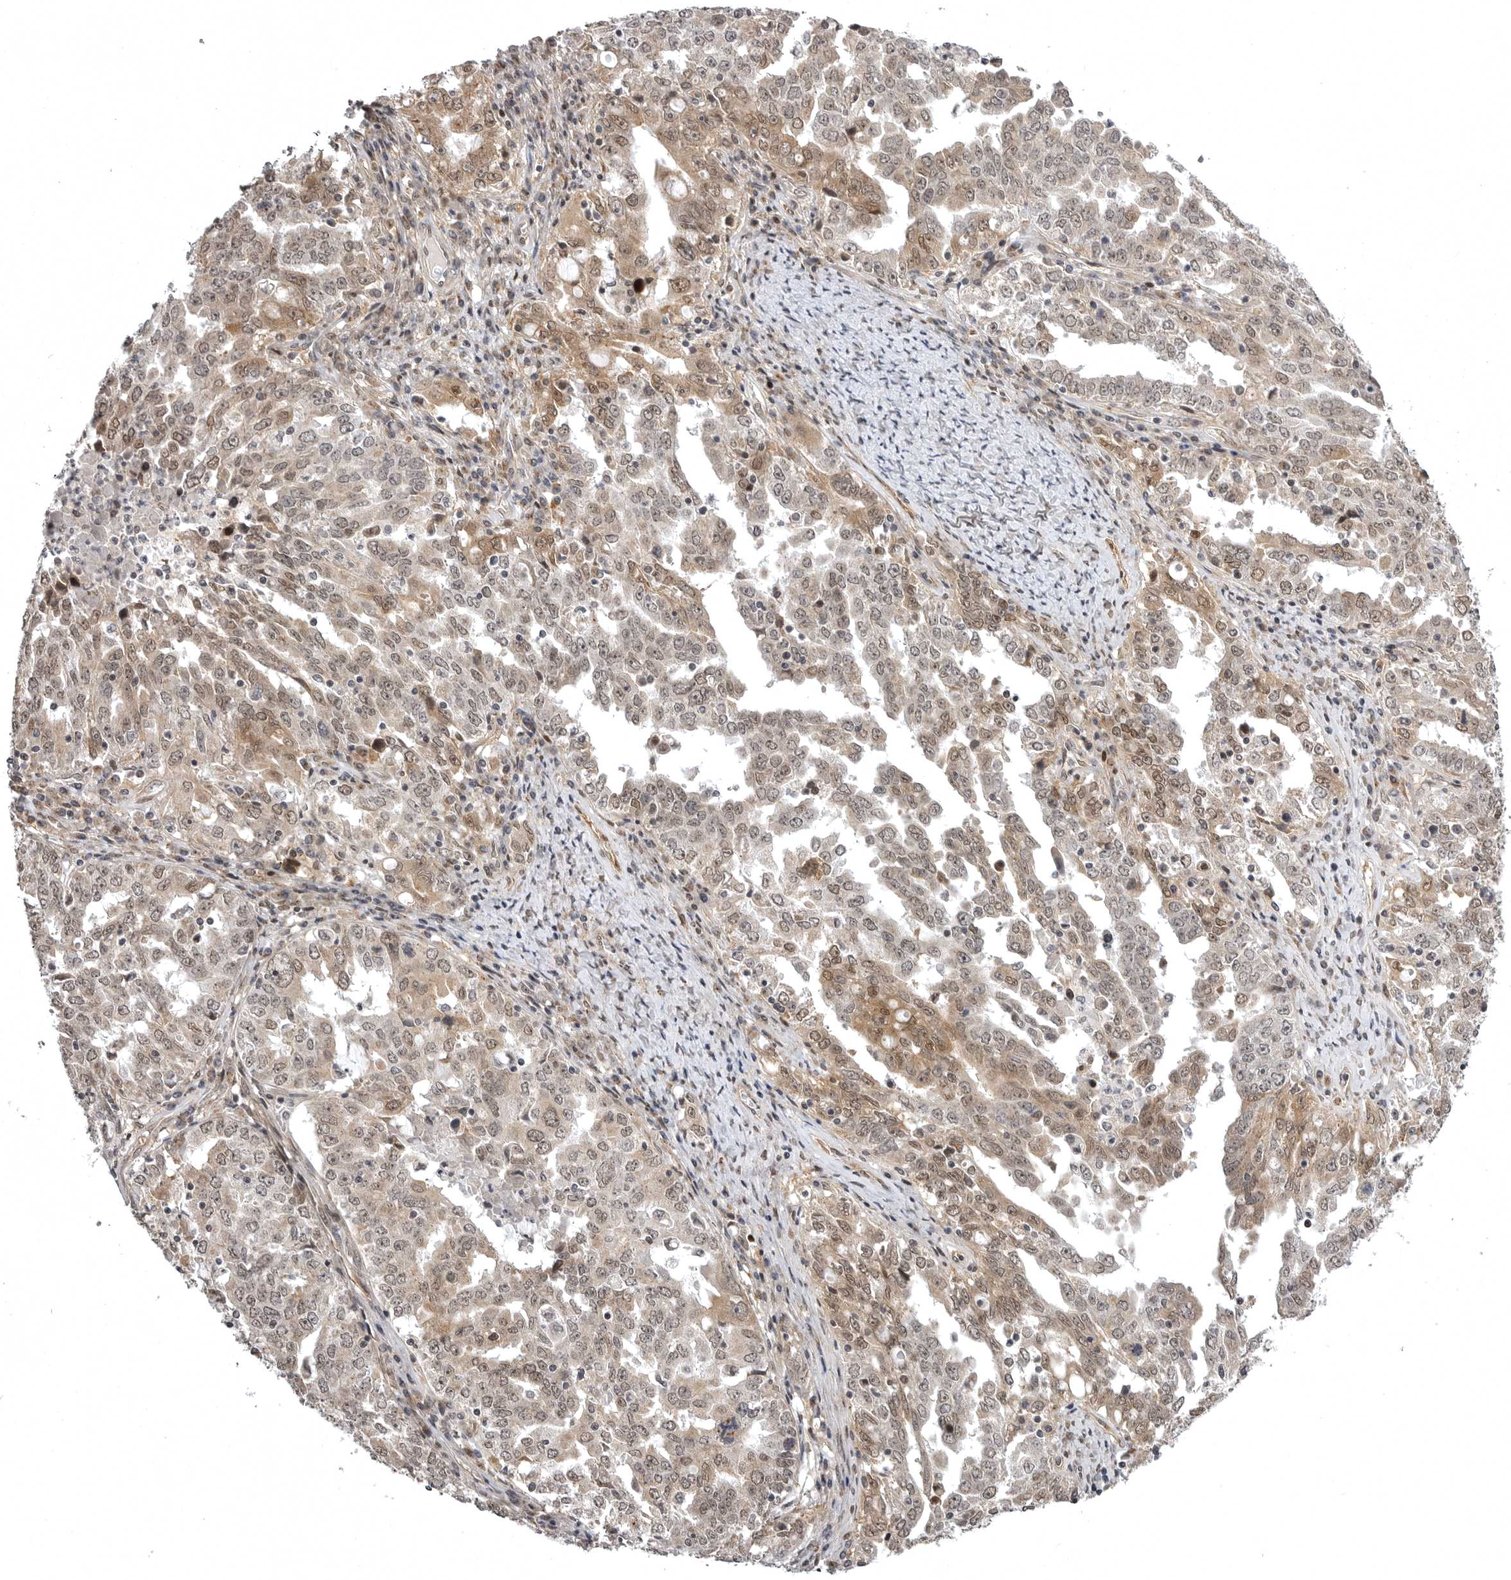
{"staining": {"intensity": "moderate", "quantity": ">75%", "location": "cytoplasmic/membranous,nuclear"}, "tissue": "ovarian cancer", "cell_type": "Tumor cells", "image_type": "cancer", "snomed": [{"axis": "morphology", "description": "Carcinoma, endometroid"}, {"axis": "topography", "description": "Ovary"}], "caption": "An immunohistochemistry photomicrograph of neoplastic tissue is shown. Protein staining in brown labels moderate cytoplasmic/membranous and nuclear positivity in ovarian cancer within tumor cells.", "gene": "SNX16", "patient": {"sex": "female", "age": 62}}